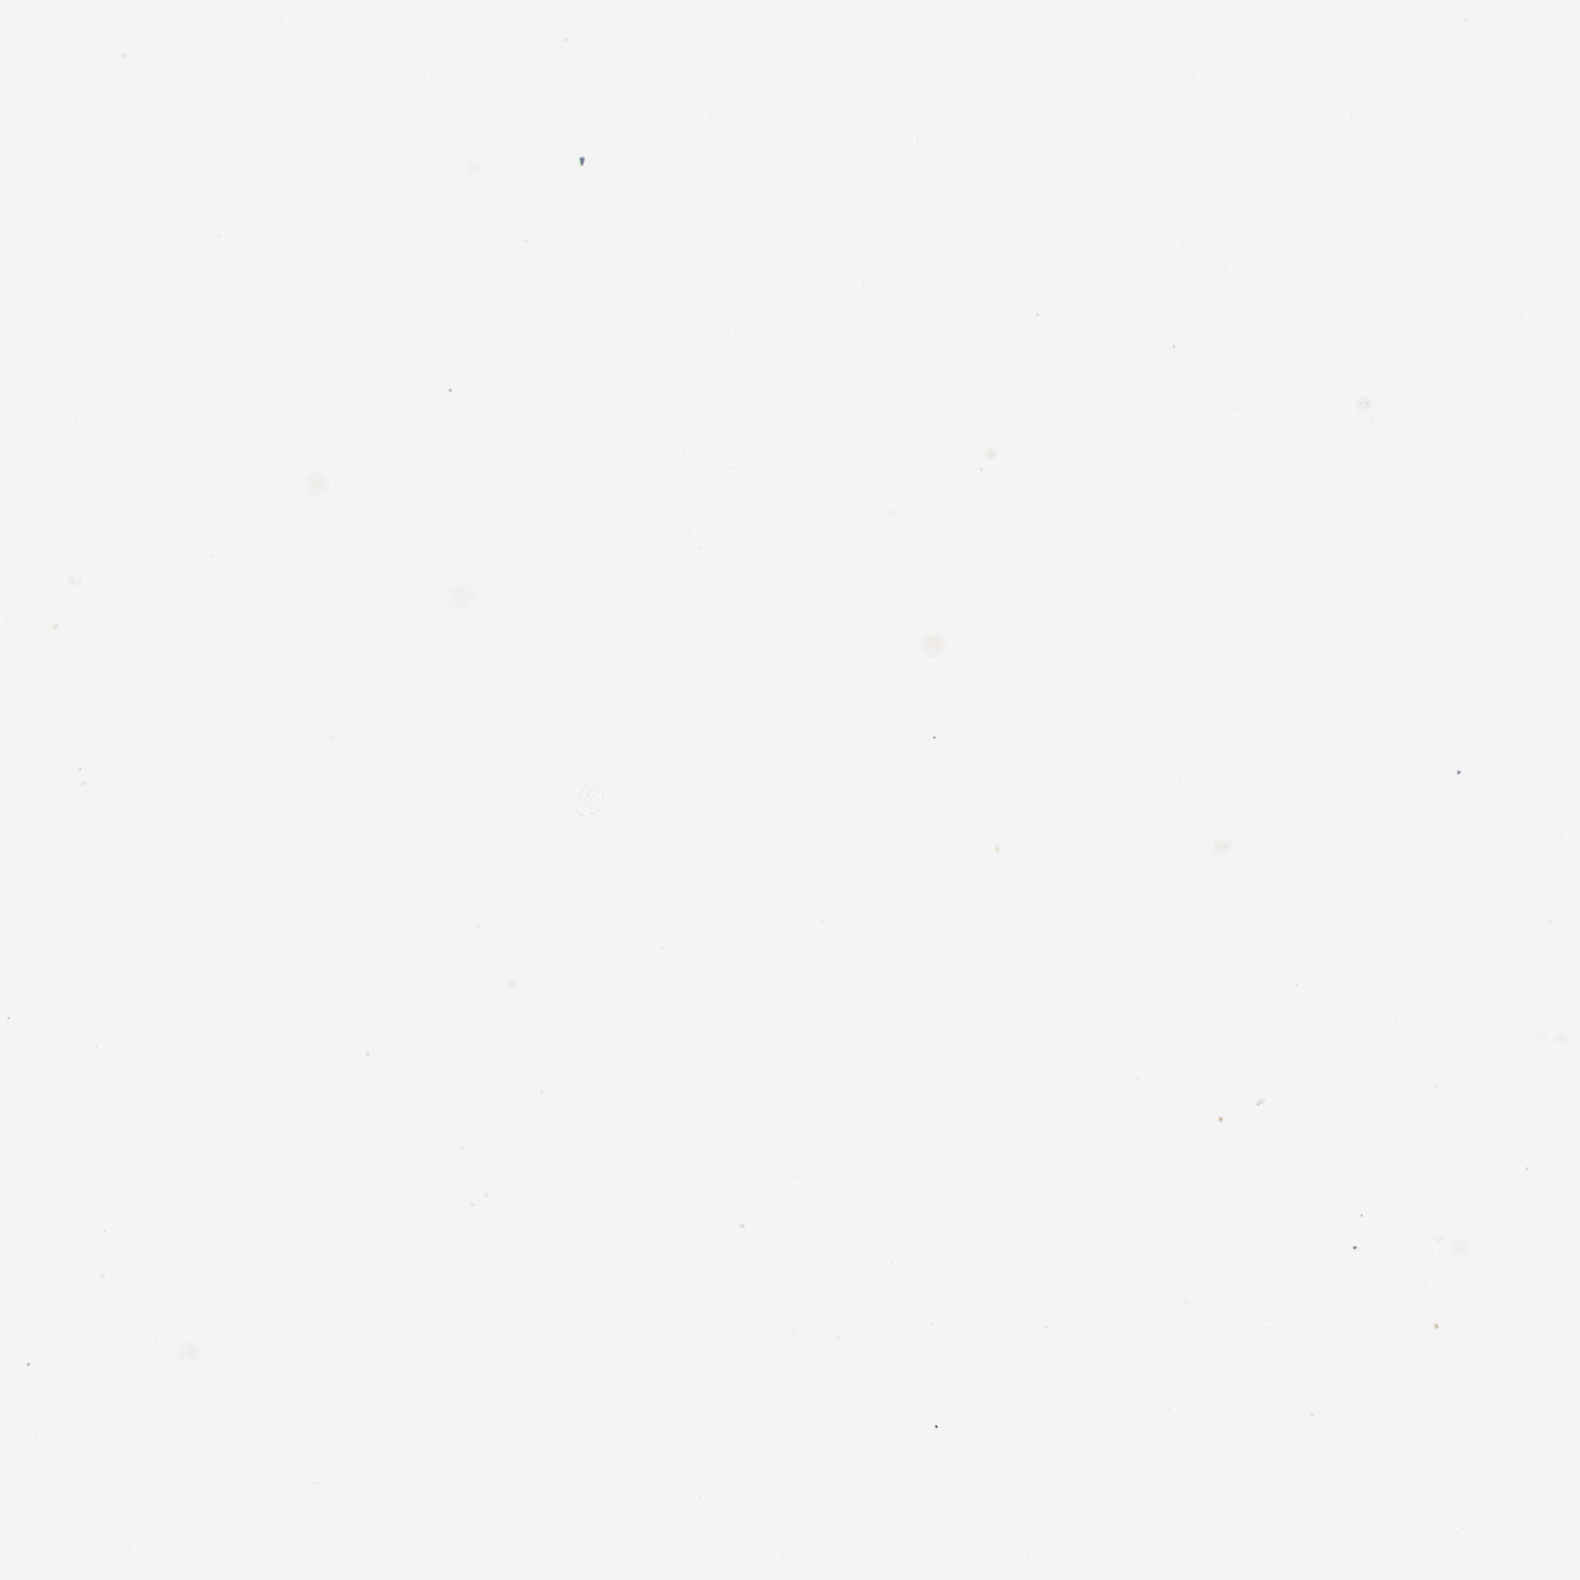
{"staining": {"intensity": "weak", "quantity": "25%-75%", "location": "cytoplasmic/membranous"}, "tissue": "liver cancer", "cell_type": "Tumor cells", "image_type": "cancer", "snomed": [{"axis": "morphology", "description": "Cholangiocarcinoma"}, {"axis": "topography", "description": "Liver"}], "caption": "Immunohistochemistry (IHC) micrograph of liver cancer stained for a protein (brown), which reveals low levels of weak cytoplasmic/membranous staining in about 25%-75% of tumor cells.", "gene": "ANK1", "patient": {"sex": "female", "age": 52}}